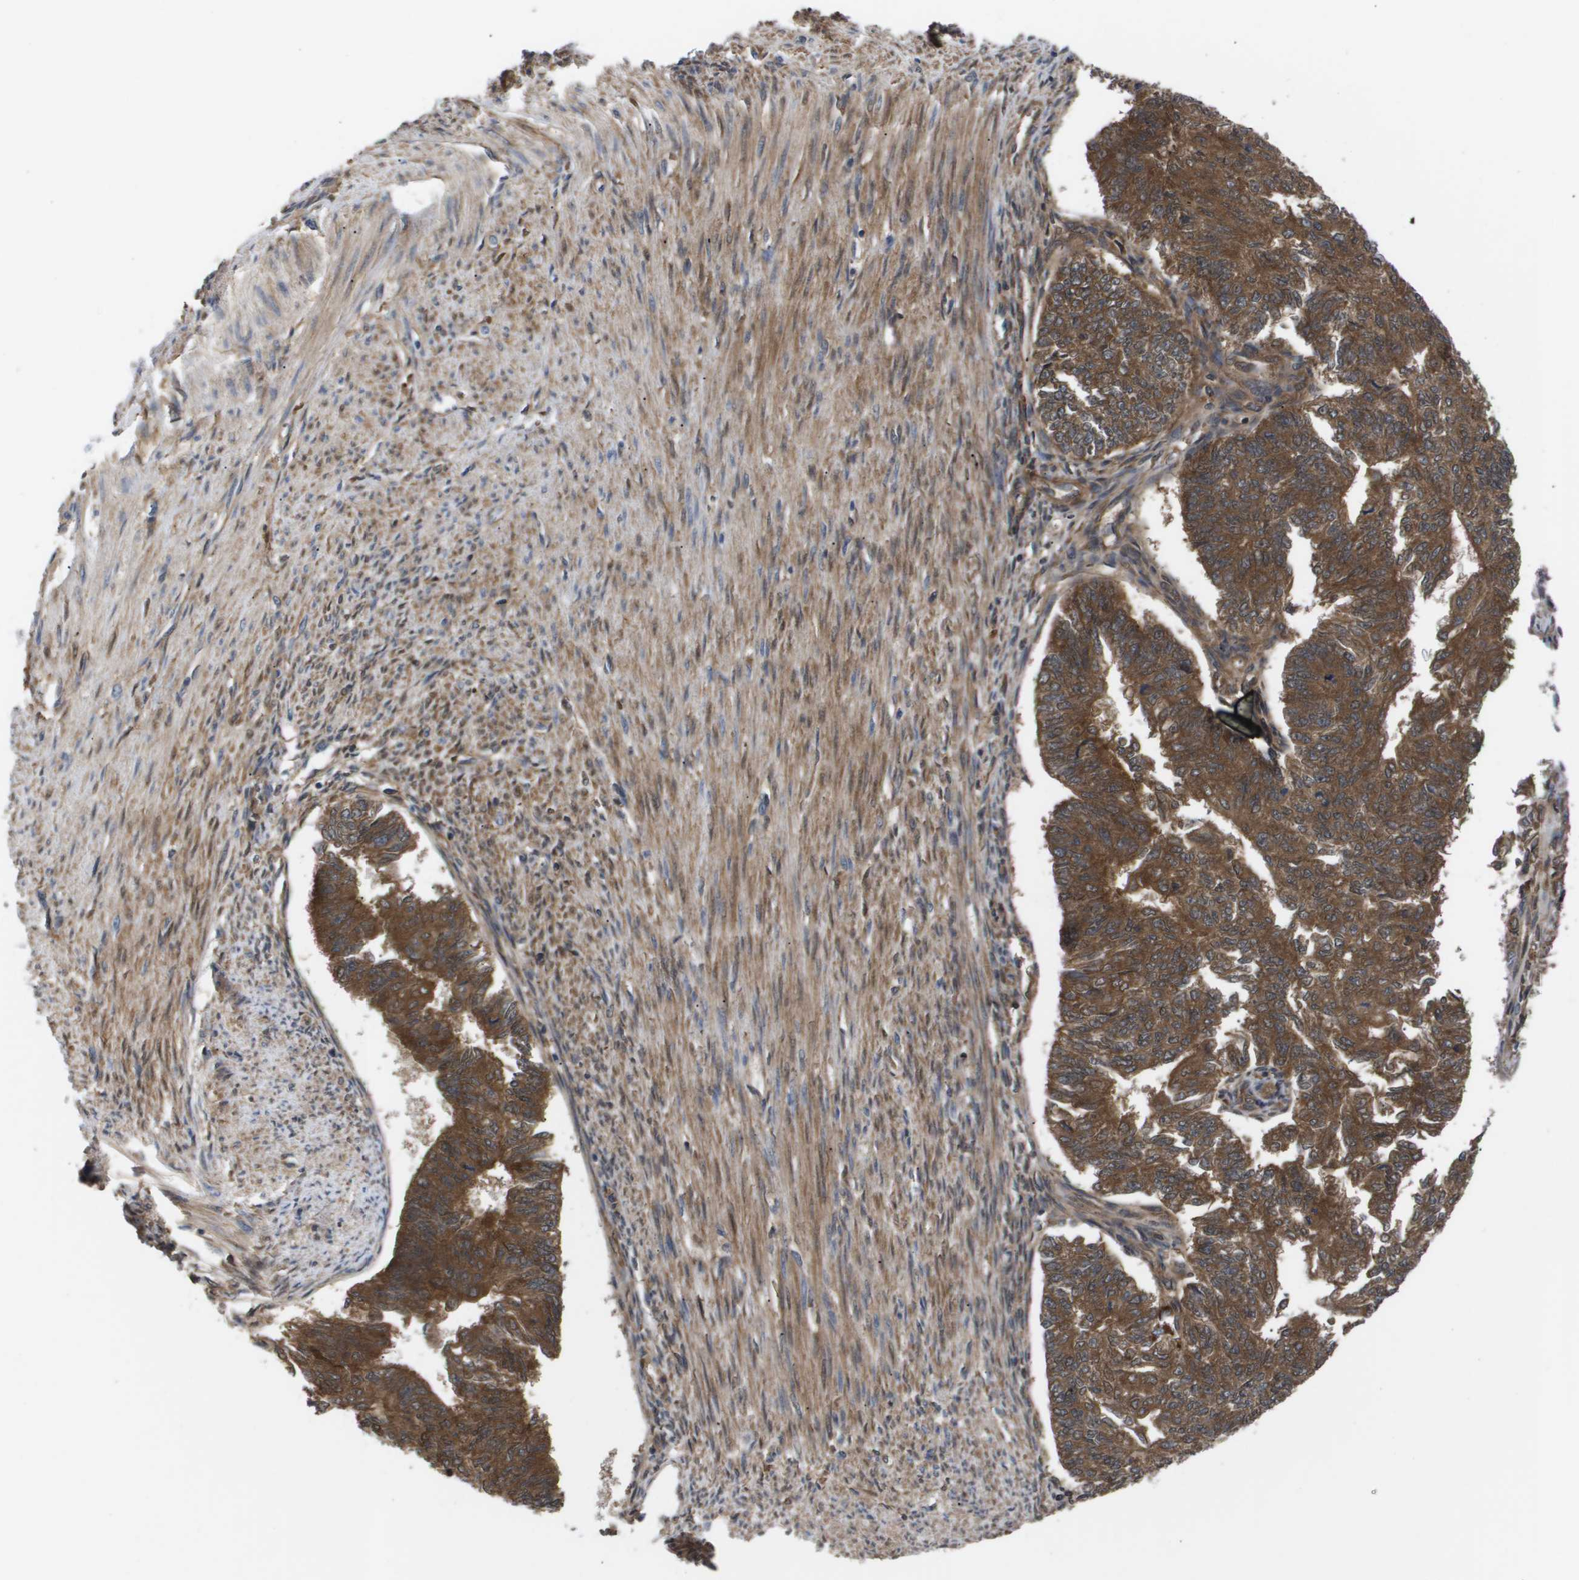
{"staining": {"intensity": "moderate", "quantity": ">75%", "location": "cytoplasmic/membranous"}, "tissue": "endometrial cancer", "cell_type": "Tumor cells", "image_type": "cancer", "snomed": [{"axis": "morphology", "description": "Adenocarcinoma, NOS"}, {"axis": "topography", "description": "Endometrium"}], "caption": "Immunohistochemical staining of endometrial cancer exhibits medium levels of moderate cytoplasmic/membranous expression in approximately >75% of tumor cells.", "gene": "SERPINA6", "patient": {"sex": "female", "age": 32}}